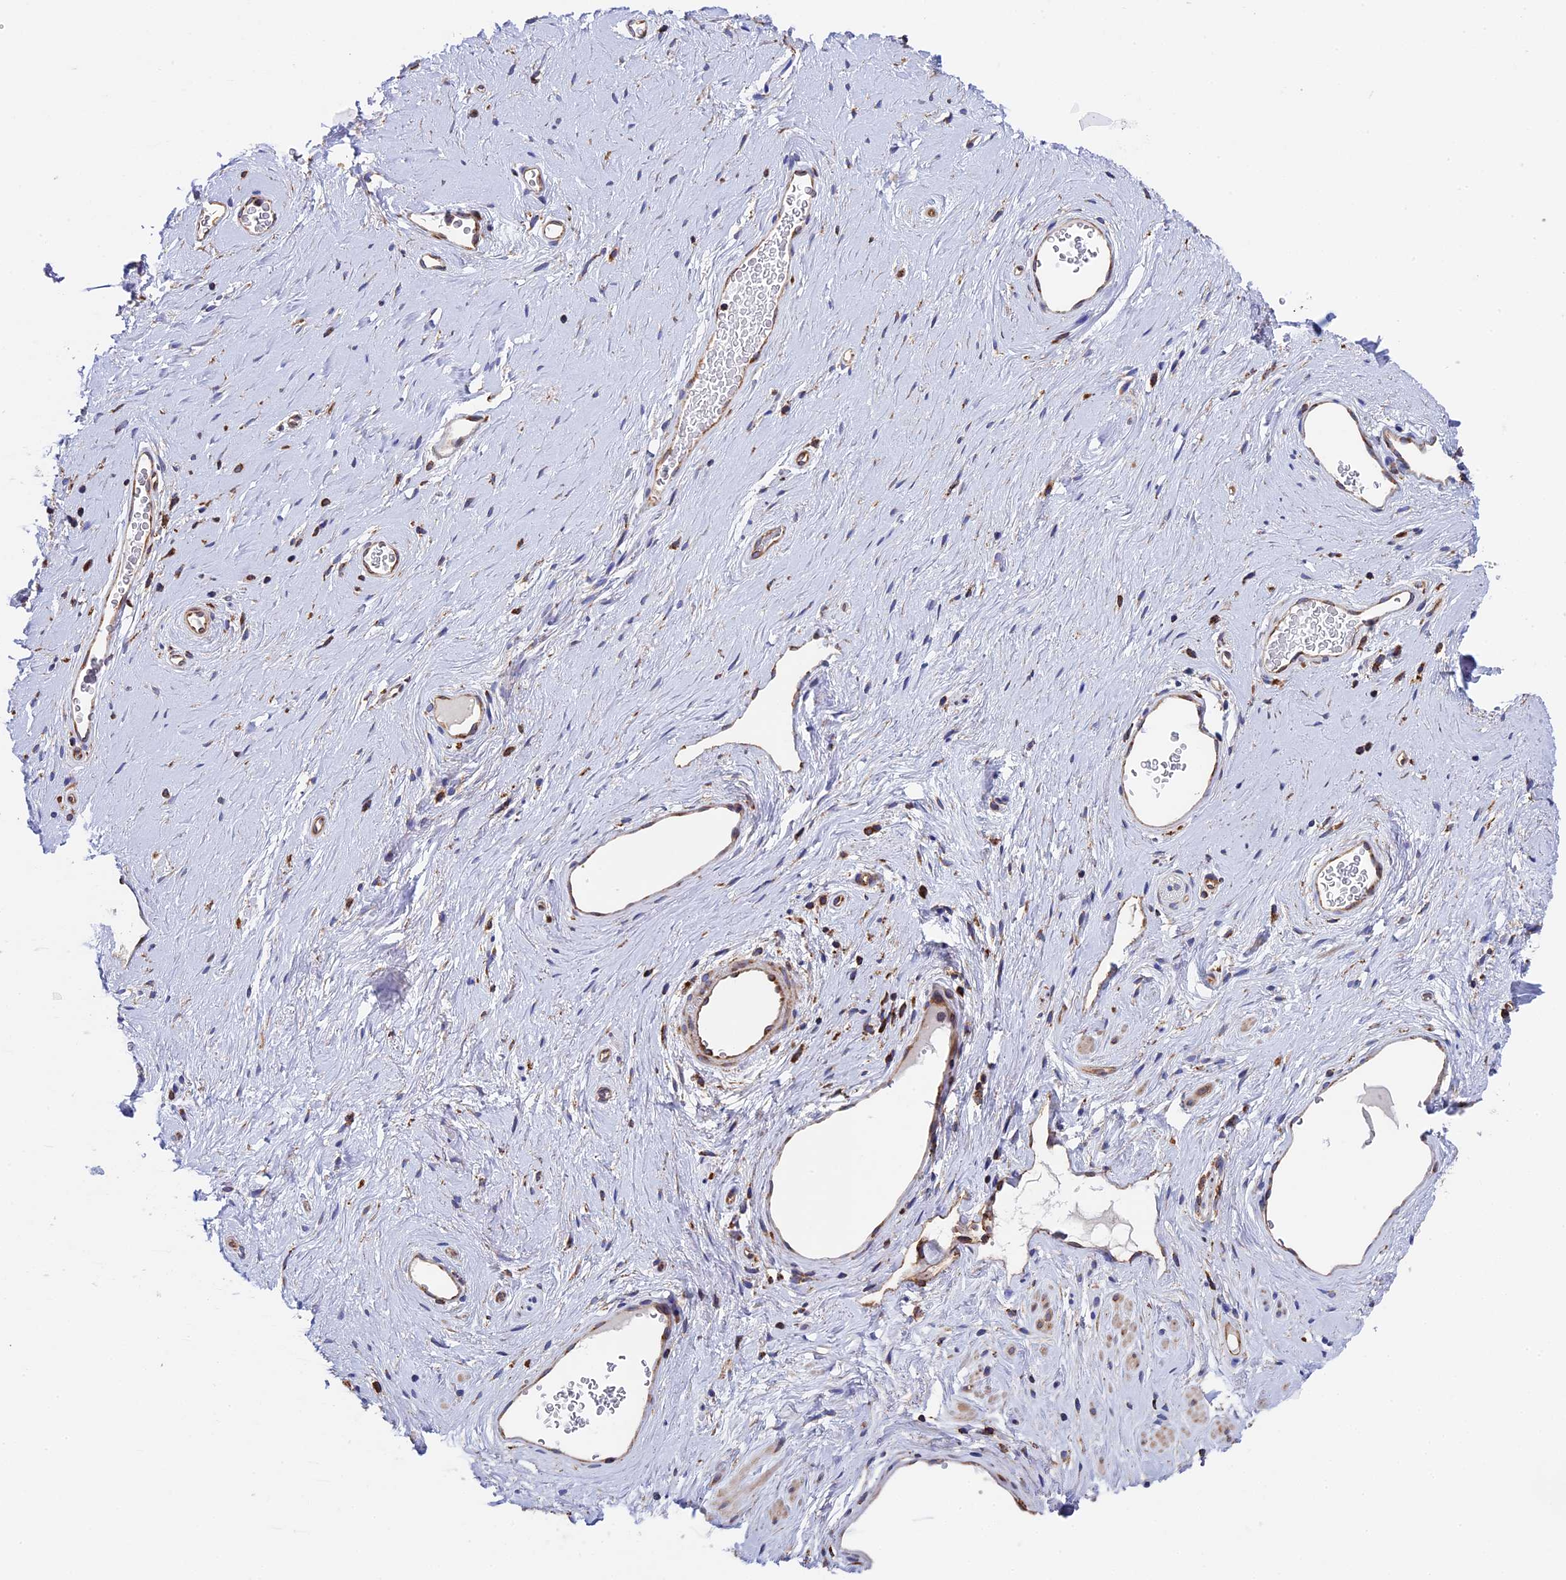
{"staining": {"intensity": "weak", "quantity": "25%-75%", "location": "cytoplasmic/membranous"}, "tissue": "soft tissue", "cell_type": "Chondrocytes", "image_type": "normal", "snomed": [{"axis": "morphology", "description": "Normal tissue, NOS"}, {"axis": "morphology", "description": "Adenocarcinoma, NOS"}, {"axis": "topography", "description": "Rectum"}, {"axis": "topography", "description": "Vagina"}, {"axis": "topography", "description": "Peripheral nerve tissue"}], "caption": "Protein staining reveals weak cytoplasmic/membranous staining in approximately 25%-75% of chondrocytes in normal soft tissue.", "gene": "SLC9A5", "patient": {"sex": "female", "age": 71}}